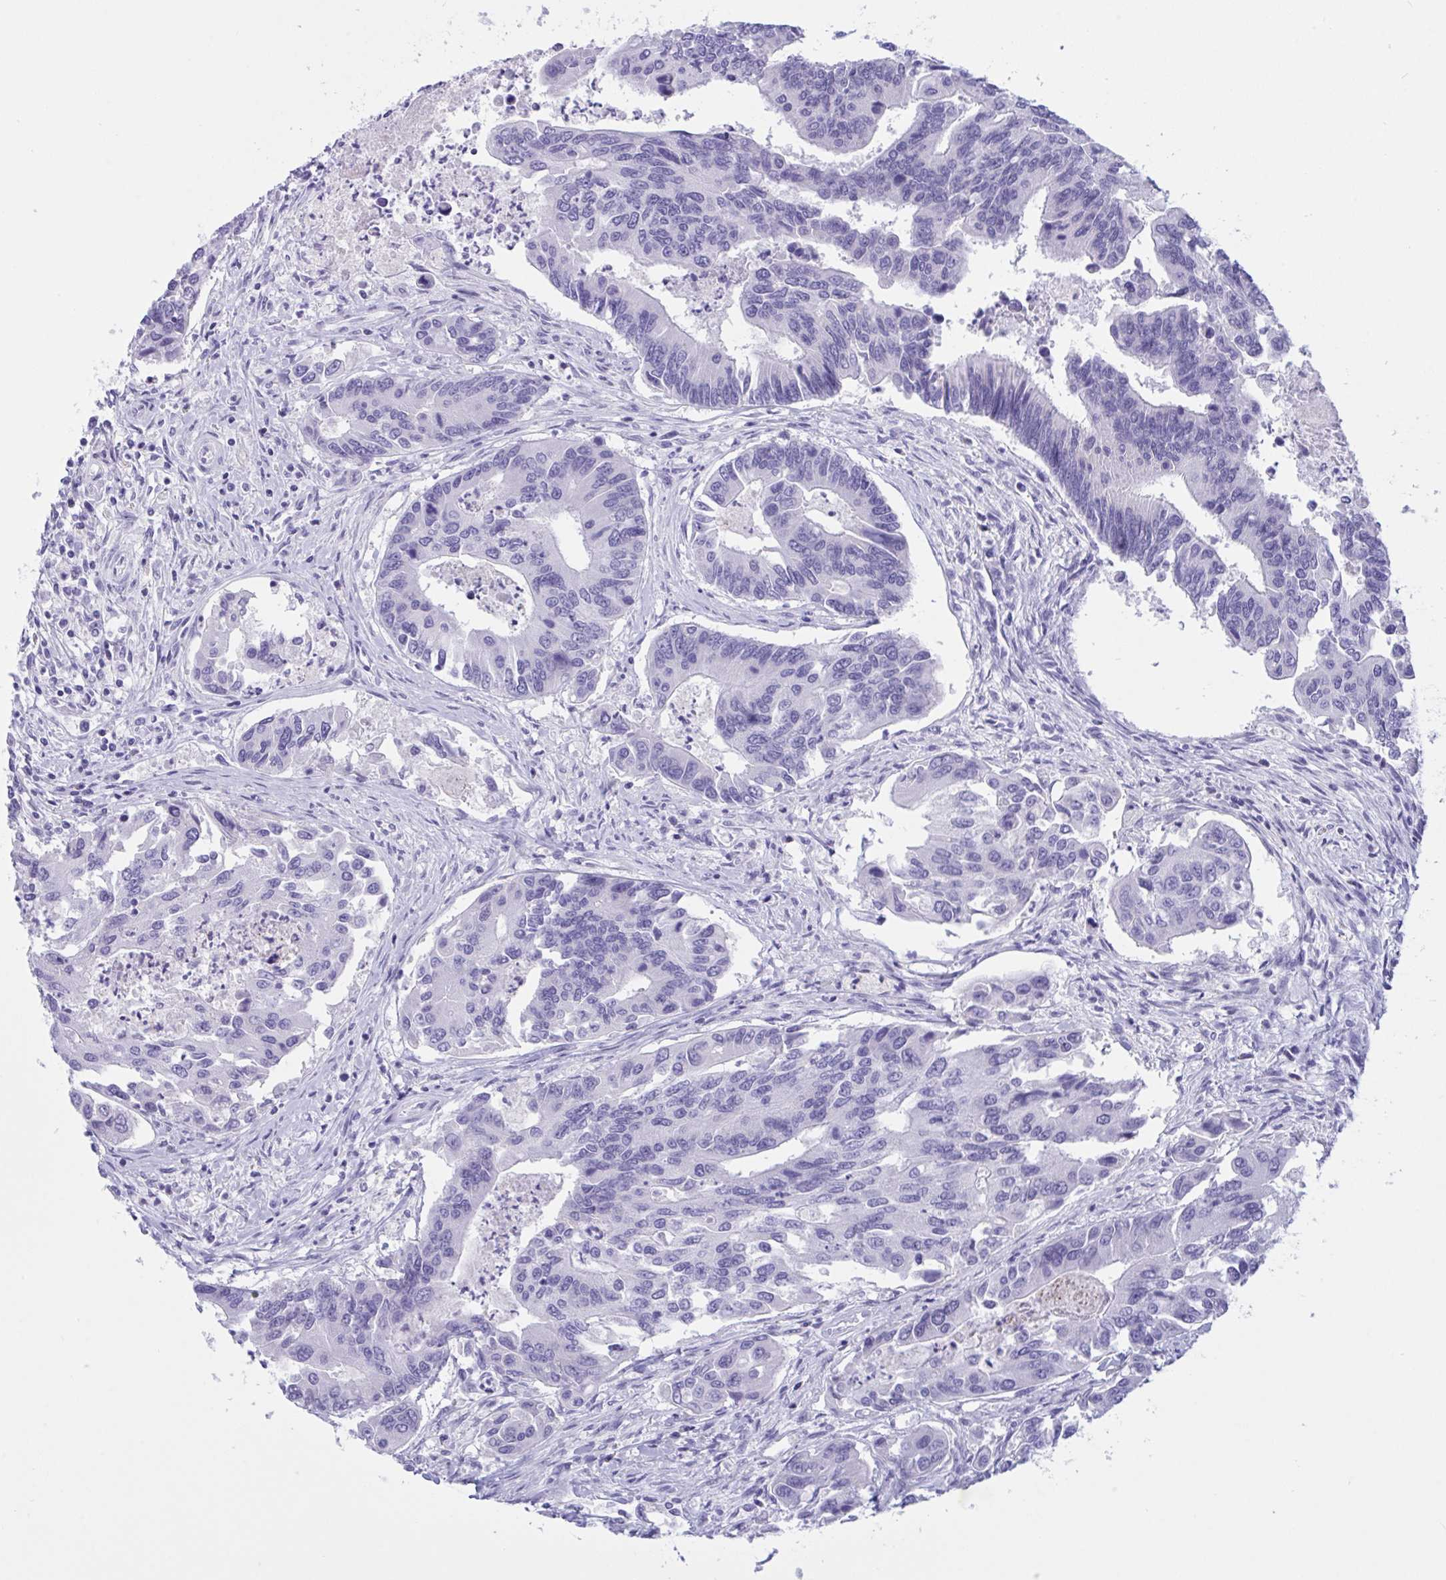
{"staining": {"intensity": "negative", "quantity": "none", "location": "none"}, "tissue": "colorectal cancer", "cell_type": "Tumor cells", "image_type": "cancer", "snomed": [{"axis": "morphology", "description": "Adenocarcinoma, NOS"}, {"axis": "topography", "description": "Colon"}], "caption": "There is no significant staining in tumor cells of colorectal cancer. (Stains: DAB (3,3'-diaminobenzidine) IHC with hematoxylin counter stain, Microscopy: brightfield microscopy at high magnification).", "gene": "OXLD1", "patient": {"sex": "female", "age": 67}}